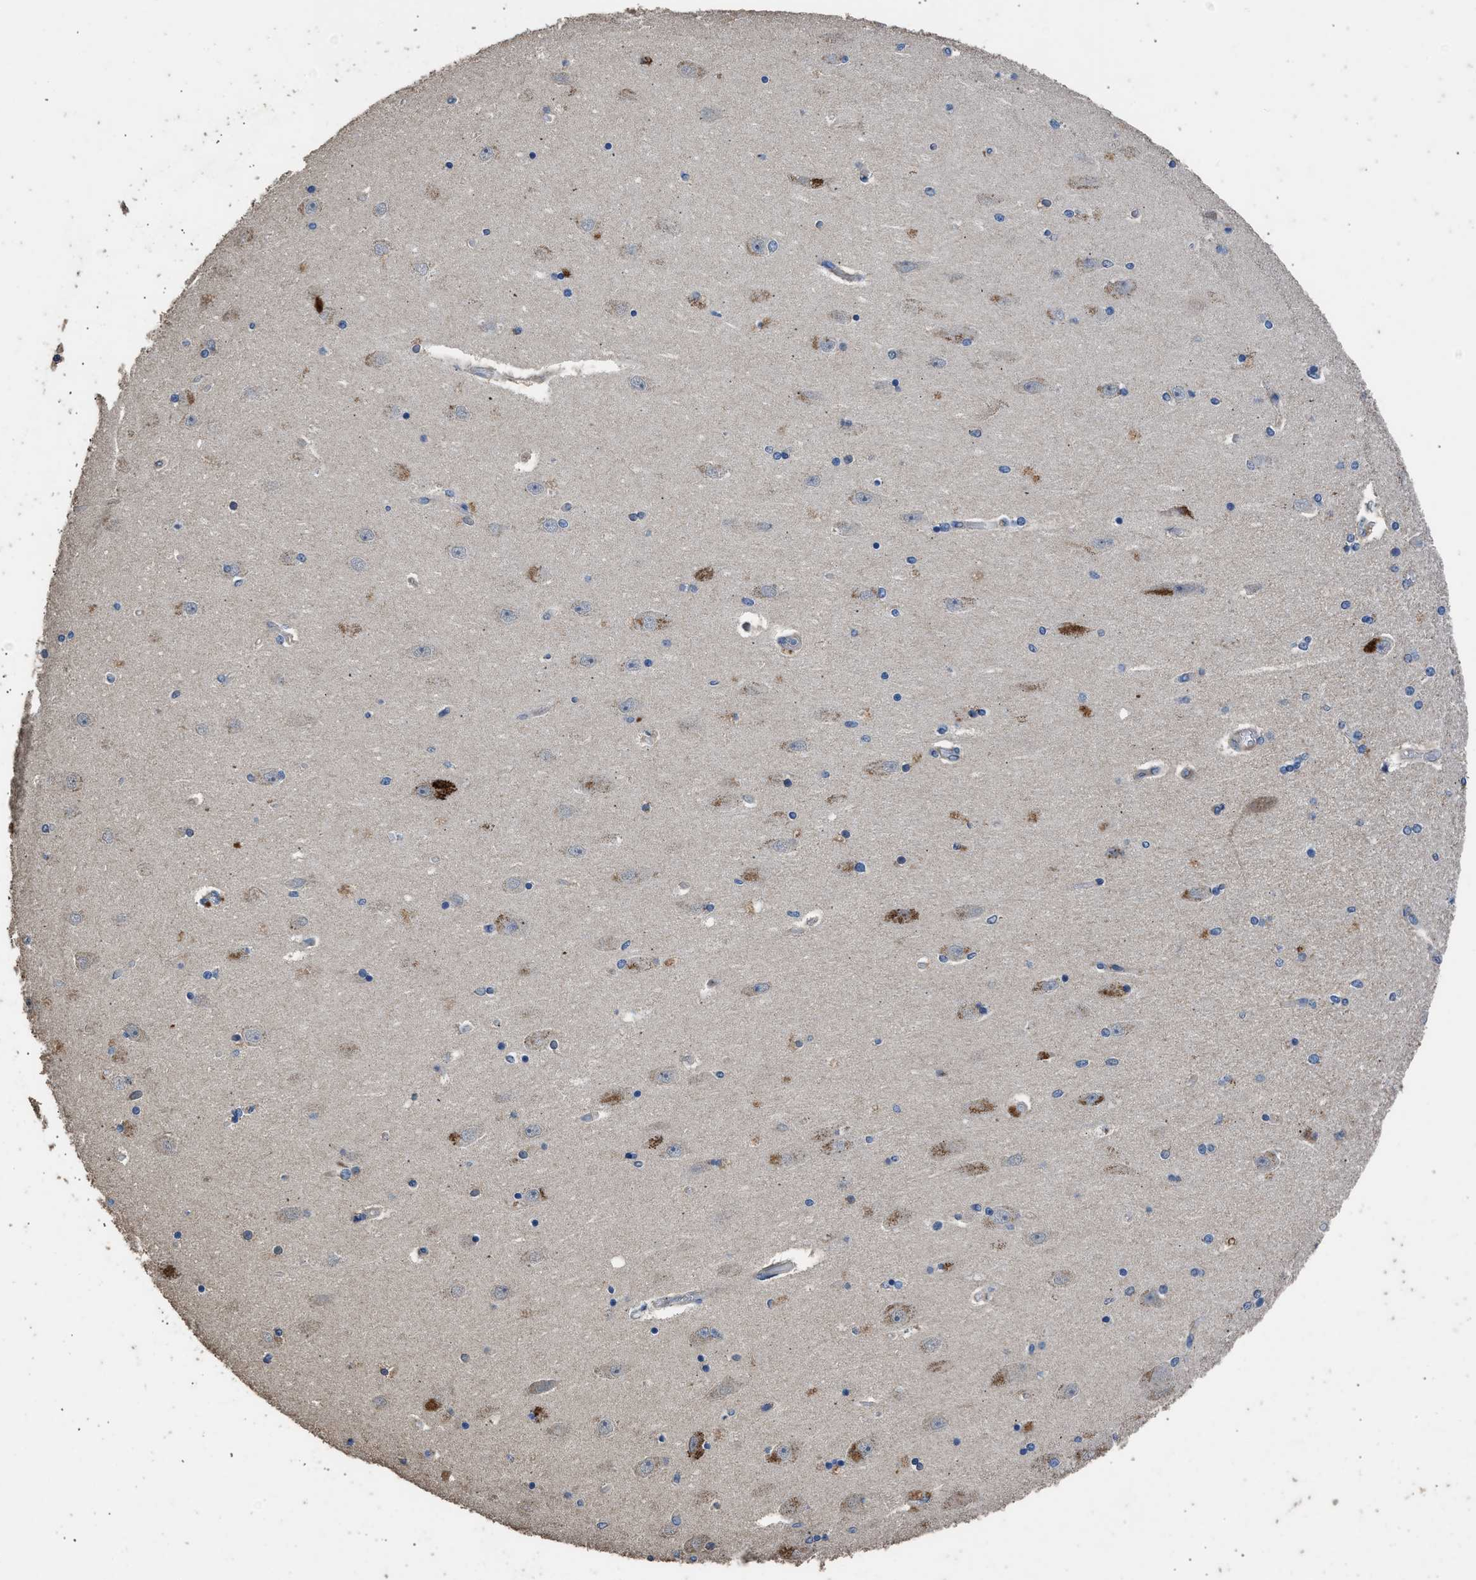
{"staining": {"intensity": "weak", "quantity": "<25%", "location": "cytoplasmic/membranous"}, "tissue": "hippocampus", "cell_type": "Glial cells", "image_type": "normal", "snomed": [{"axis": "morphology", "description": "Normal tissue, NOS"}, {"axis": "topography", "description": "Hippocampus"}], "caption": "This is an immunohistochemistry (IHC) image of unremarkable hippocampus. There is no positivity in glial cells.", "gene": "ITSN1", "patient": {"sex": "female", "age": 54}}